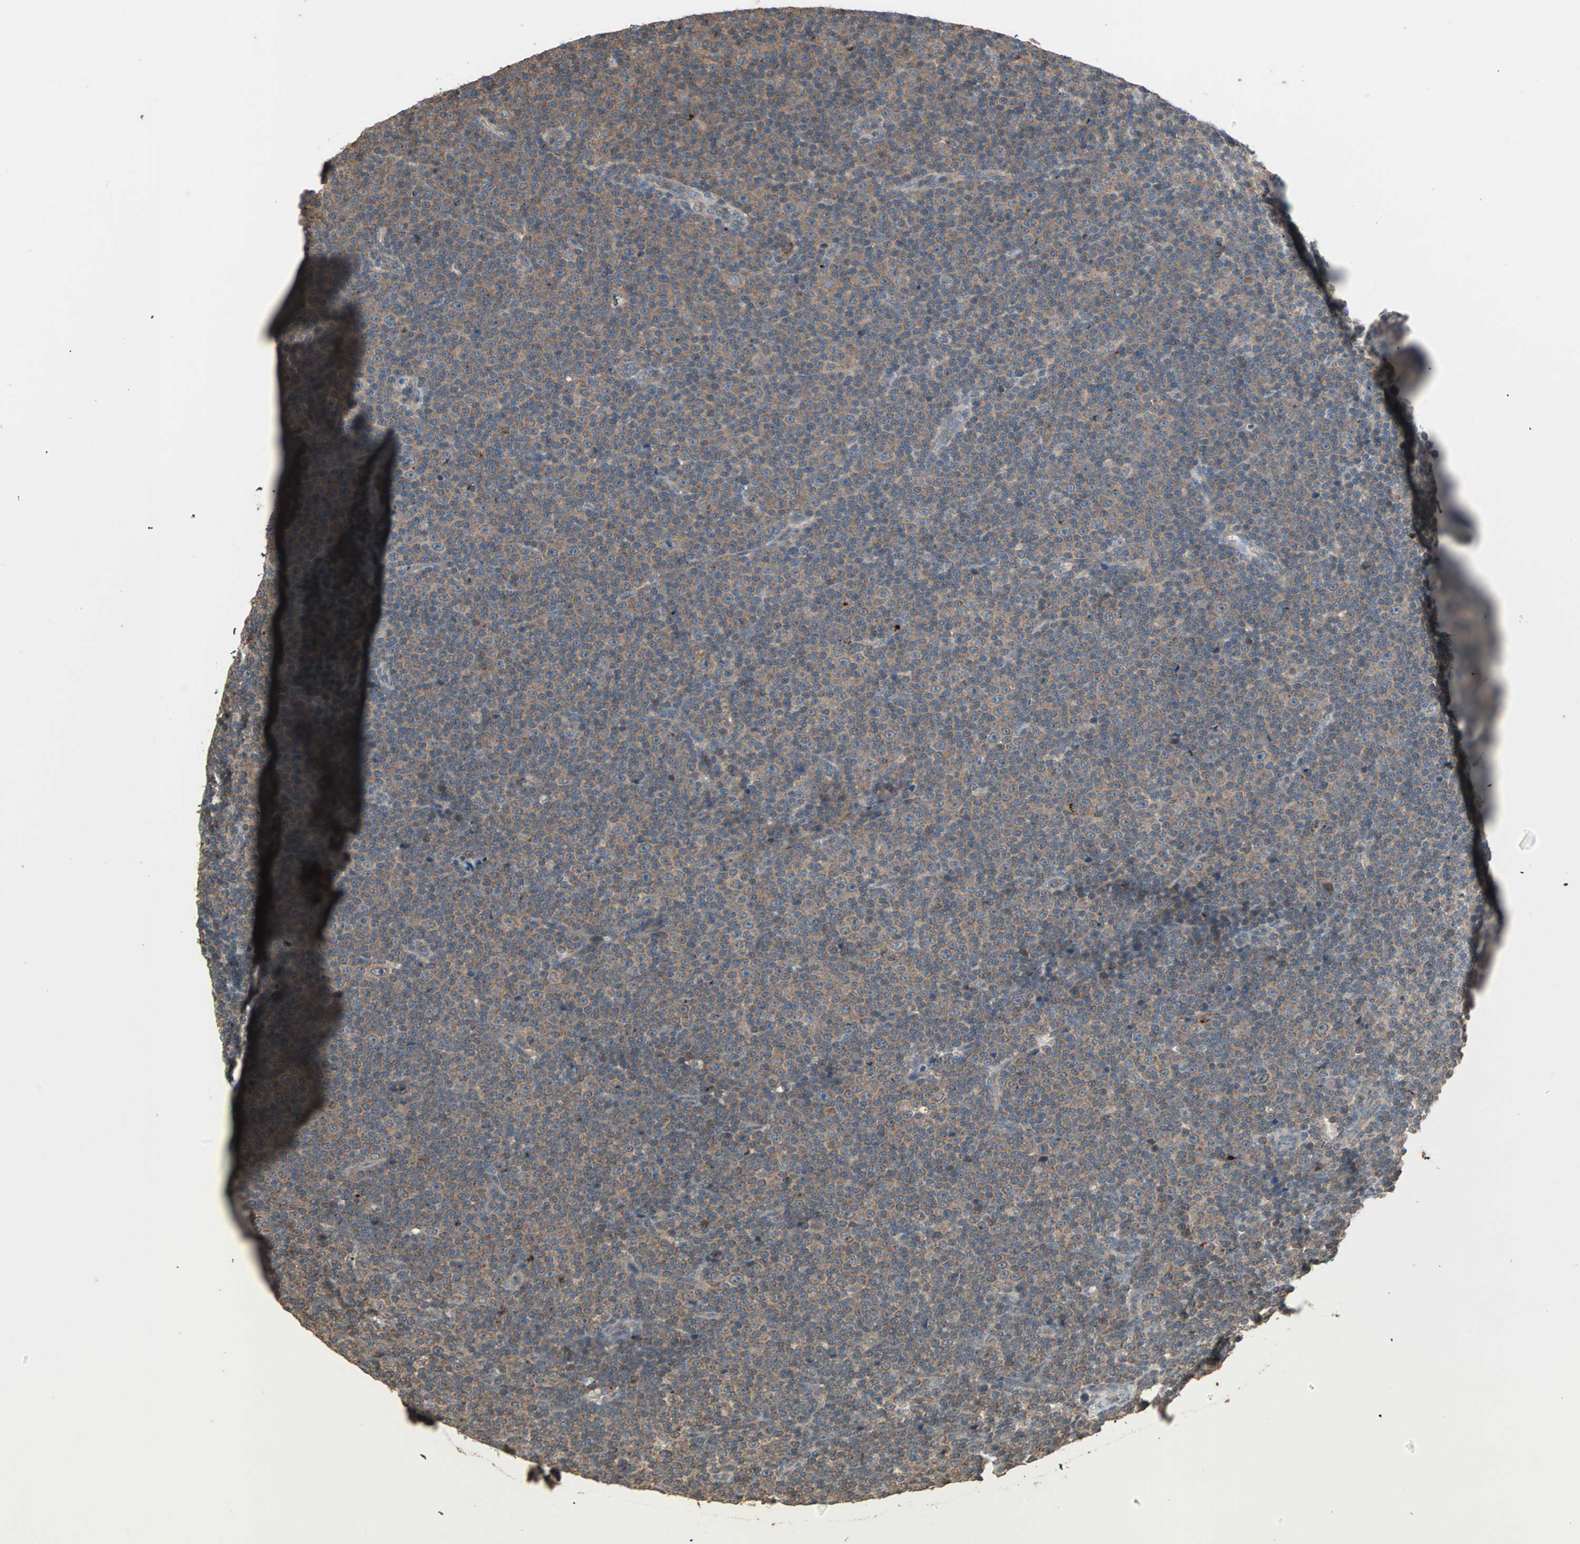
{"staining": {"intensity": "moderate", "quantity": ">75%", "location": "cytoplasmic/membranous"}, "tissue": "lymphoma", "cell_type": "Tumor cells", "image_type": "cancer", "snomed": [{"axis": "morphology", "description": "Malignant lymphoma, non-Hodgkin's type, Low grade"}, {"axis": "topography", "description": "Lymph node"}], "caption": "About >75% of tumor cells in human lymphoma show moderate cytoplasmic/membranous protein staining as visualized by brown immunohistochemical staining.", "gene": "UBAC1", "patient": {"sex": "female", "age": 67}}